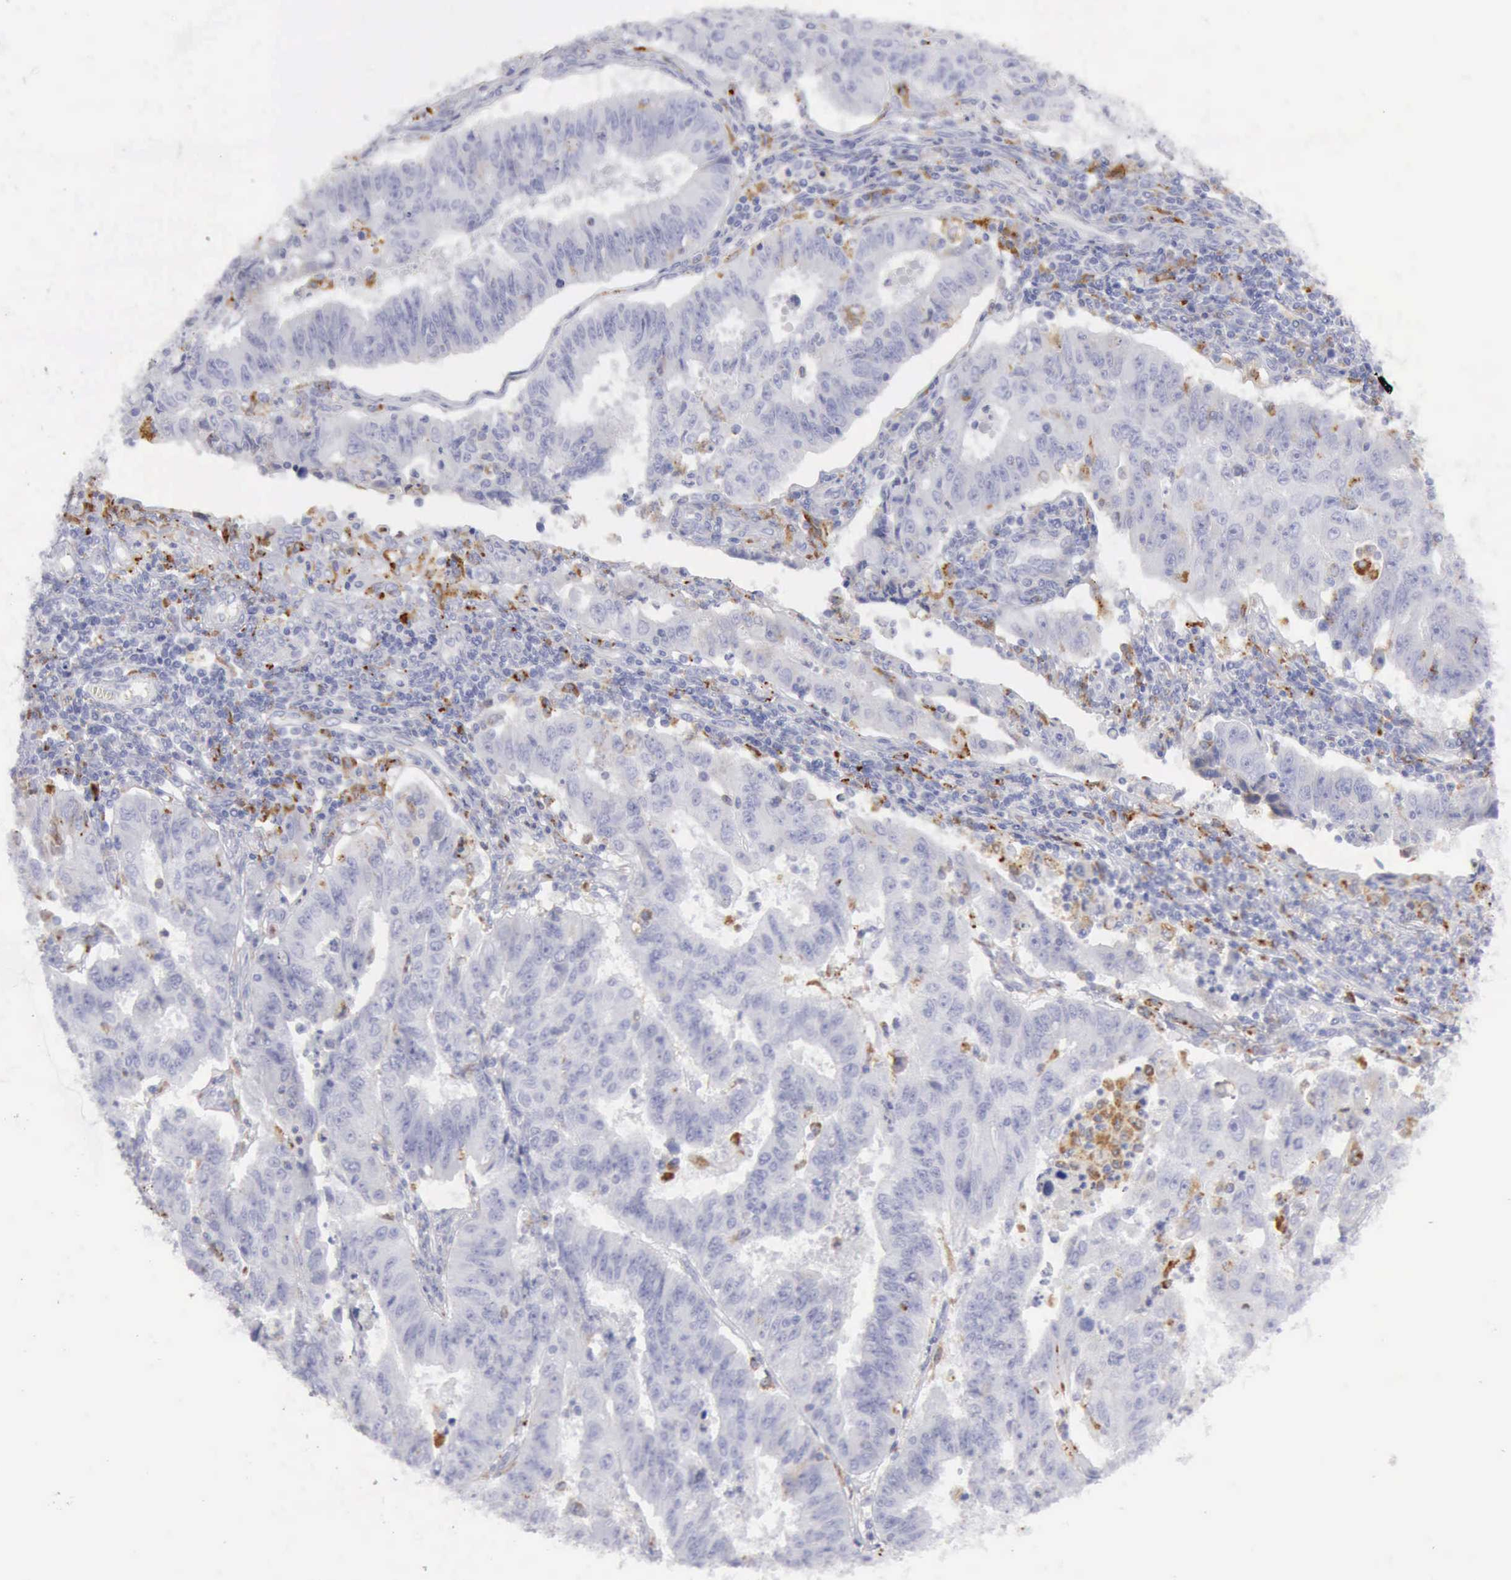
{"staining": {"intensity": "negative", "quantity": "none", "location": "none"}, "tissue": "endometrial cancer", "cell_type": "Tumor cells", "image_type": "cancer", "snomed": [{"axis": "morphology", "description": "Adenocarcinoma, NOS"}, {"axis": "topography", "description": "Endometrium"}], "caption": "The photomicrograph exhibits no staining of tumor cells in endometrial cancer (adenocarcinoma).", "gene": "CTSS", "patient": {"sex": "female", "age": 42}}